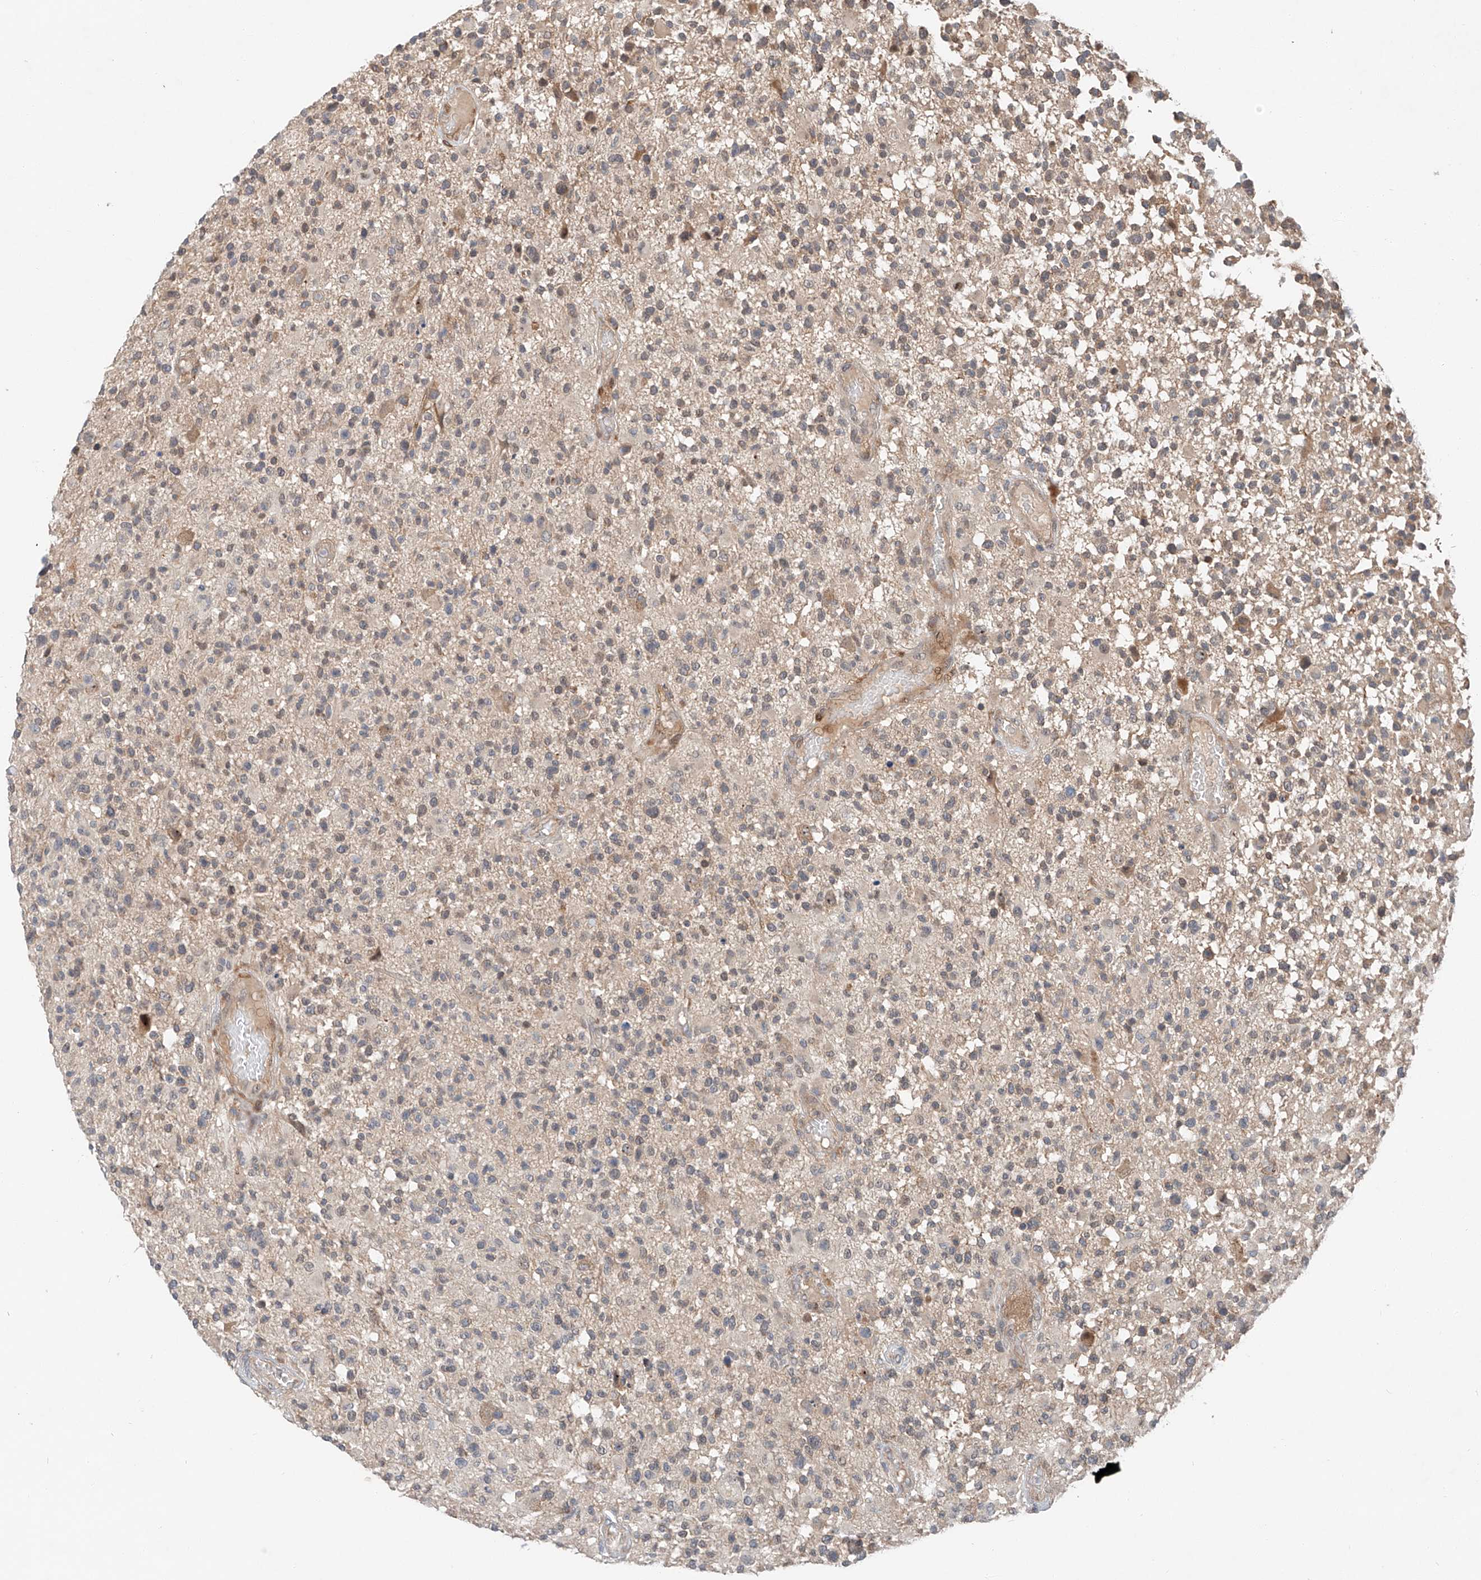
{"staining": {"intensity": "weak", "quantity": "<25%", "location": "cytoplasmic/membranous"}, "tissue": "glioma", "cell_type": "Tumor cells", "image_type": "cancer", "snomed": [{"axis": "morphology", "description": "Glioma, malignant, High grade"}, {"axis": "morphology", "description": "Glioblastoma, NOS"}, {"axis": "topography", "description": "Brain"}], "caption": "DAB (3,3'-diaminobenzidine) immunohistochemical staining of human glioblastoma reveals no significant positivity in tumor cells.", "gene": "RUSC1", "patient": {"sex": "male", "age": 60}}